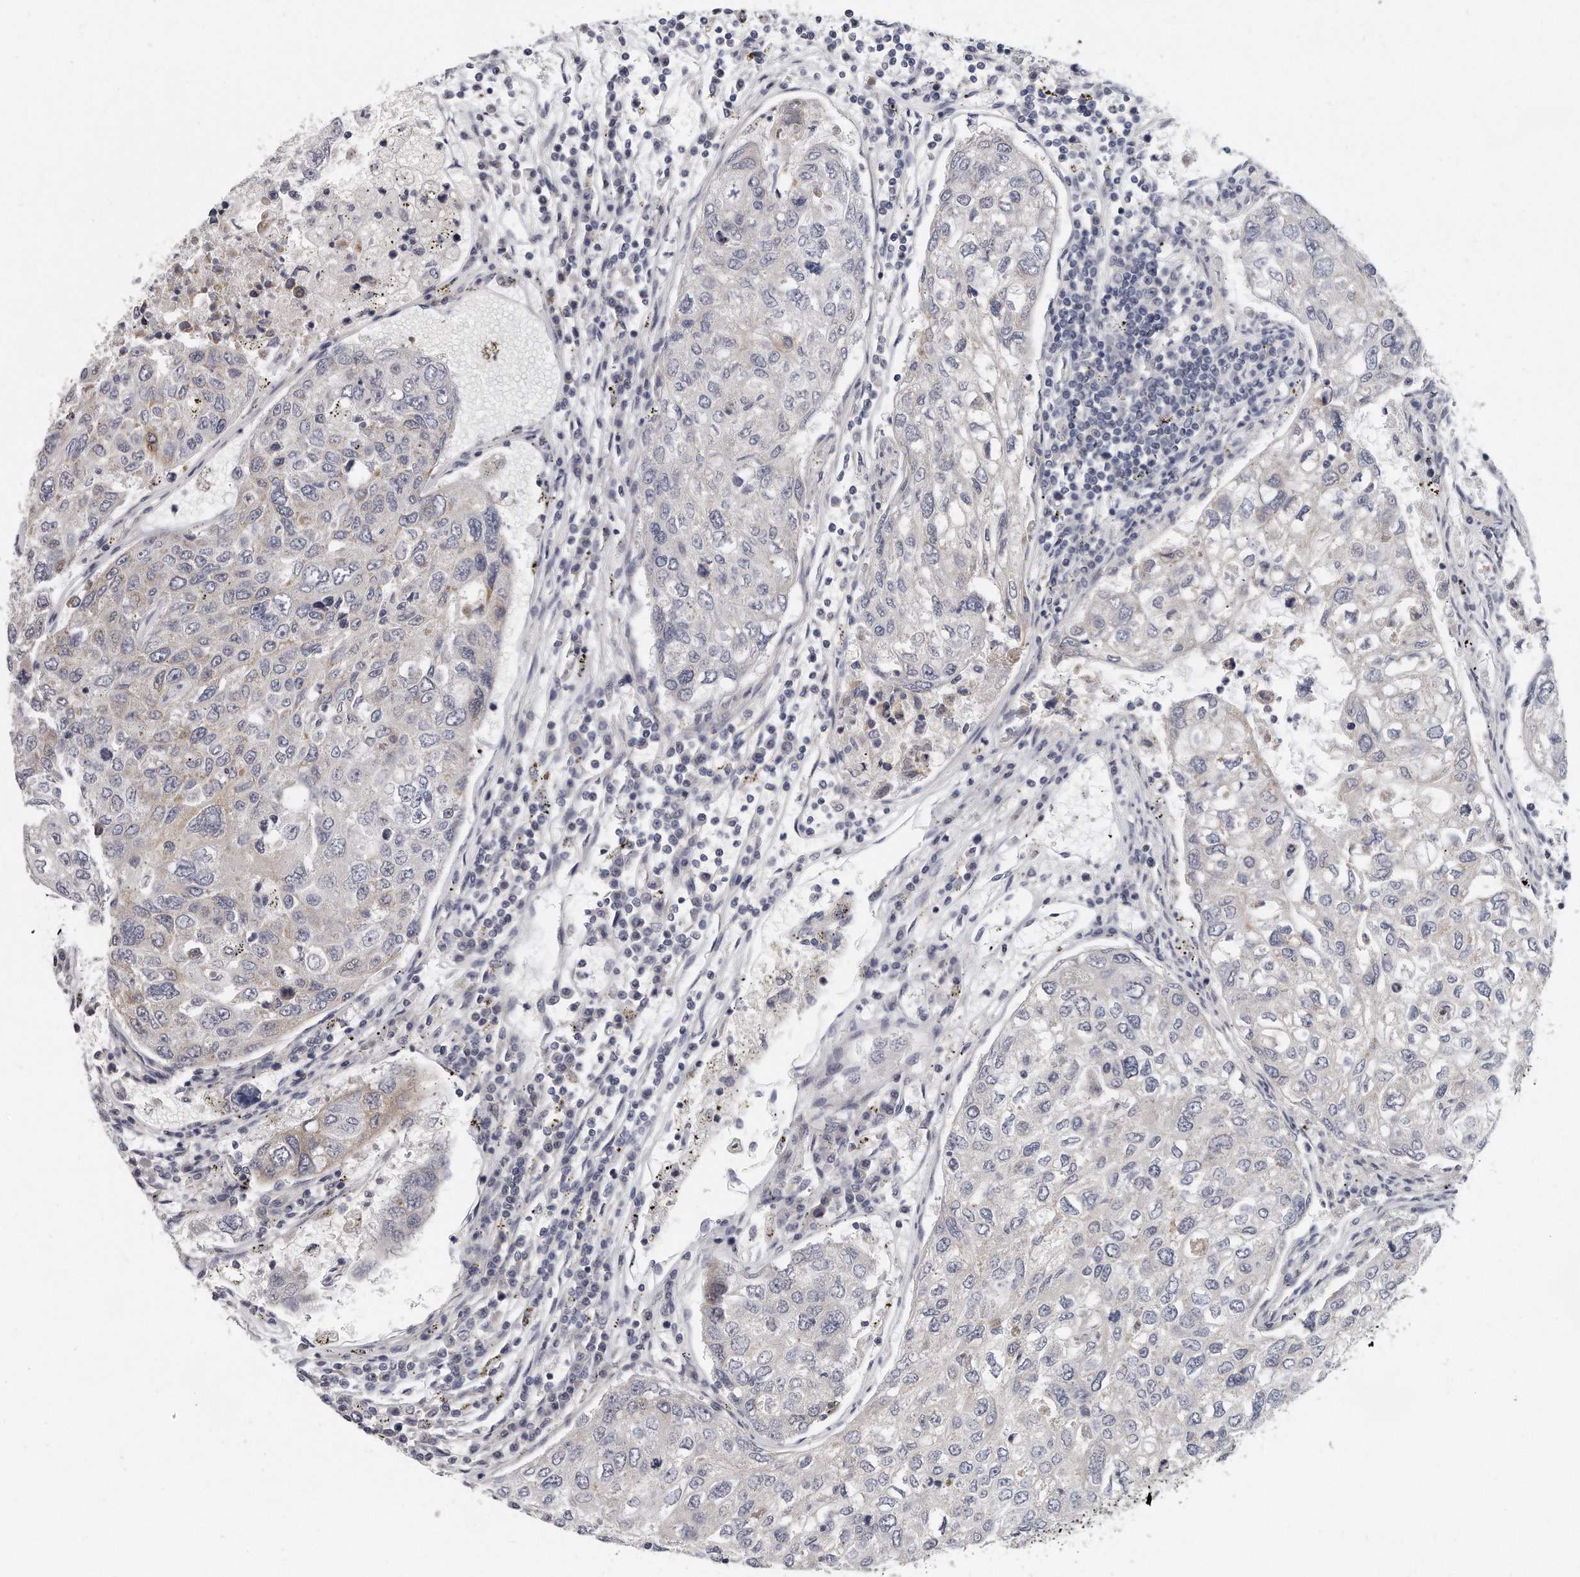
{"staining": {"intensity": "negative", "quantity": "none", "location": "none"}, "tissue": "urothelial cancer", "cell_type": "Tumor cells", "image_type": "cancer", "snomed": [{"axis": "morphology", "description": "Urothelial carcinoma, High grade"}, {"axis": "topography", "description": "Lymph node"}, {"axis": "topography", "description": "Urinary bladder"}], "caption": "IHC photomicrograph of high-grade urothelial carcinoma stained for a protein (brown), which exhibits no positivity in tumor cells. (Stains: DAB (3,3'-diaminobenzidine) immunohistochemistry (IHC) with hematoxylin counter stain, Microscopy: brightfield microscopy at high magnification).", "gene": "PLEKHA6", "patient": {"sex": "male", "age": 51}}